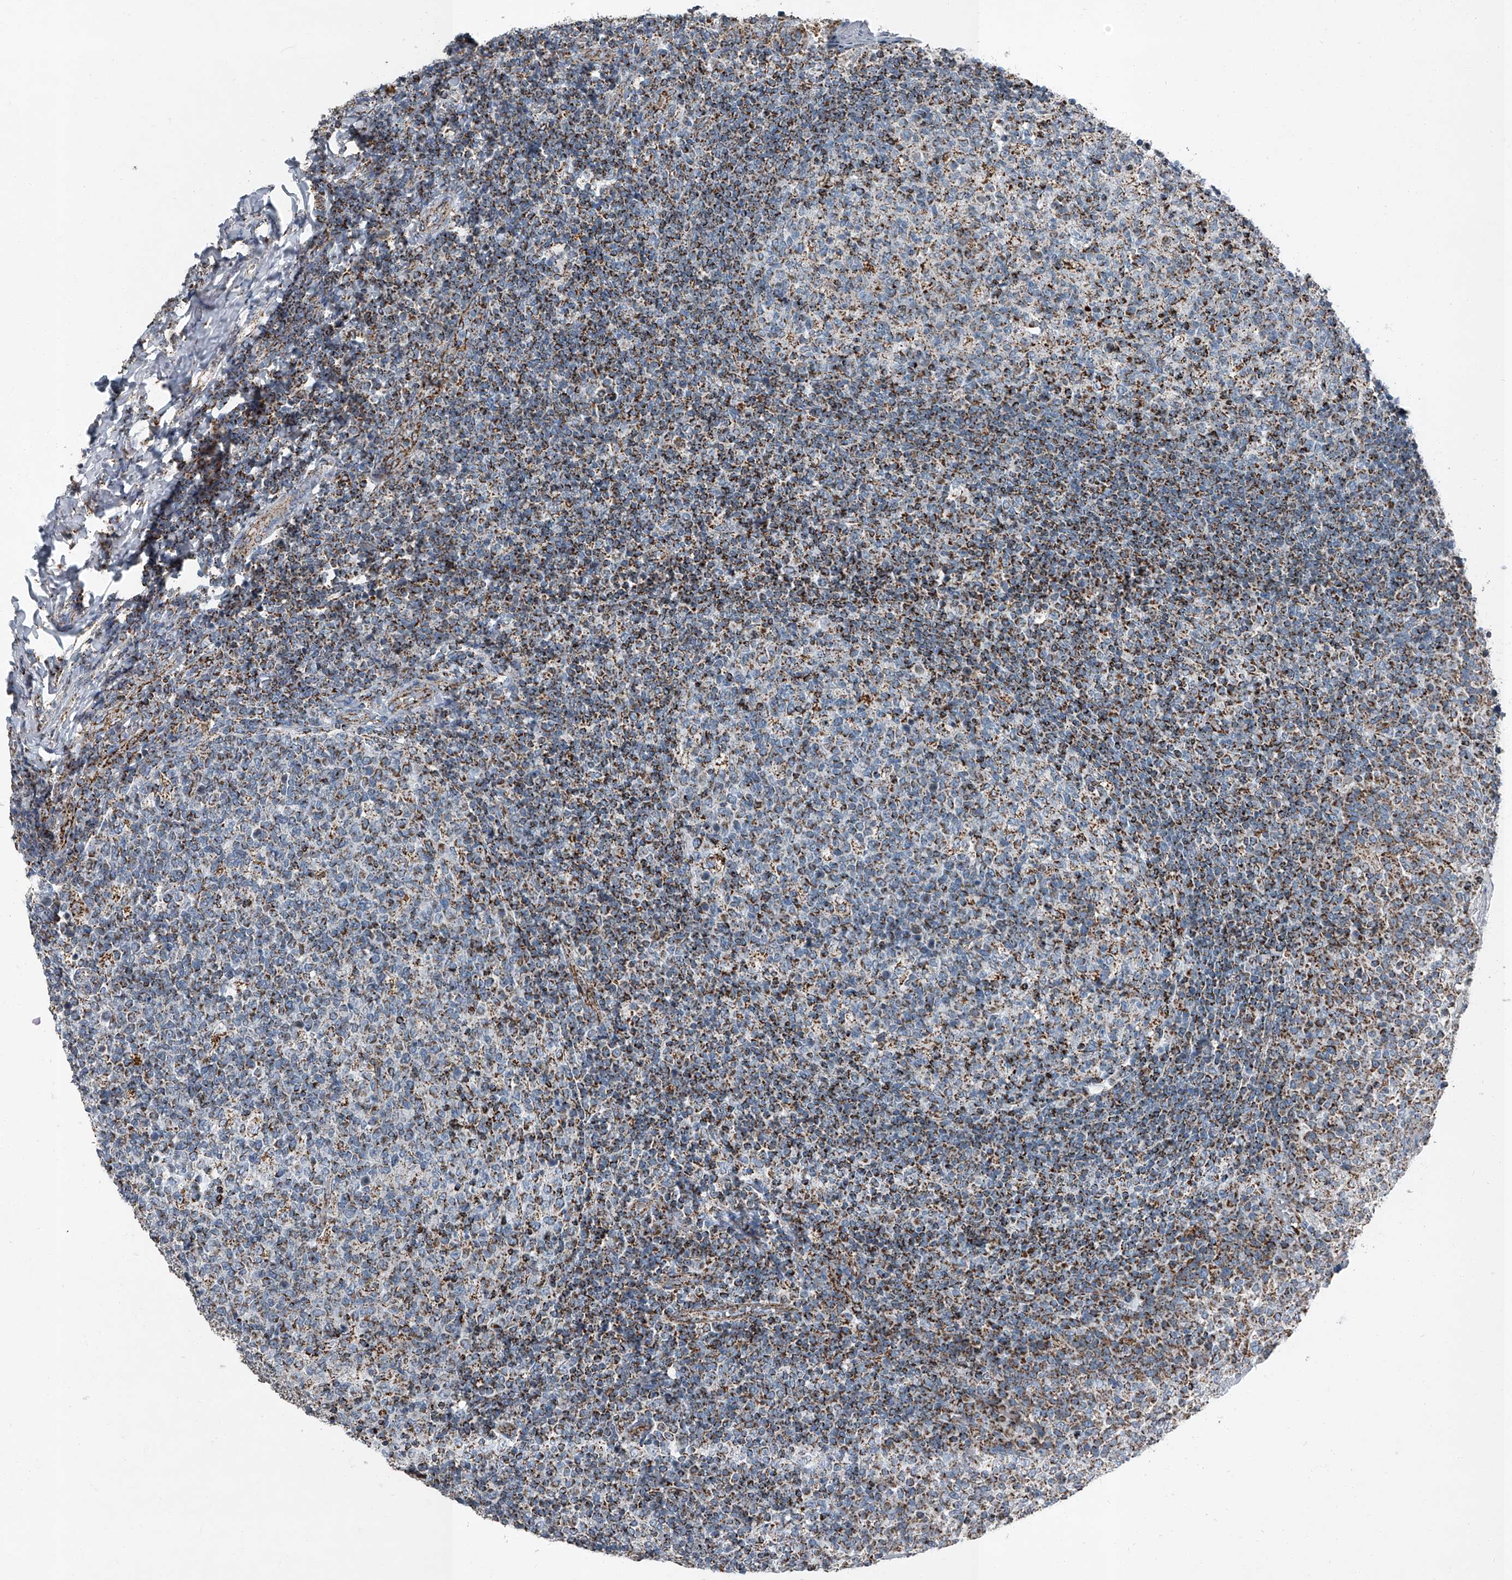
{"staining": {"intensity": "strong", "quantity": "<25%", "location": "cytoplasmic/membranous"}, "tissue": "tonsil", "cell_type": "Germinal center cells", "image_type": "normal", "snomed": [{"axis": "morphology", "description": "Normal tissue, NOS"}, {"axis": "topography", "description": "Tonsil"}], "caption": "This histopathology image shows immunohistochemistry (IHC) staining of normal human tonsil, with medium strong cytoplasmic/membranous expression in approximately <25% of germinal center cells.", "gene": "CHRNA7", "patient": {"sex": "female", "age": 19}}